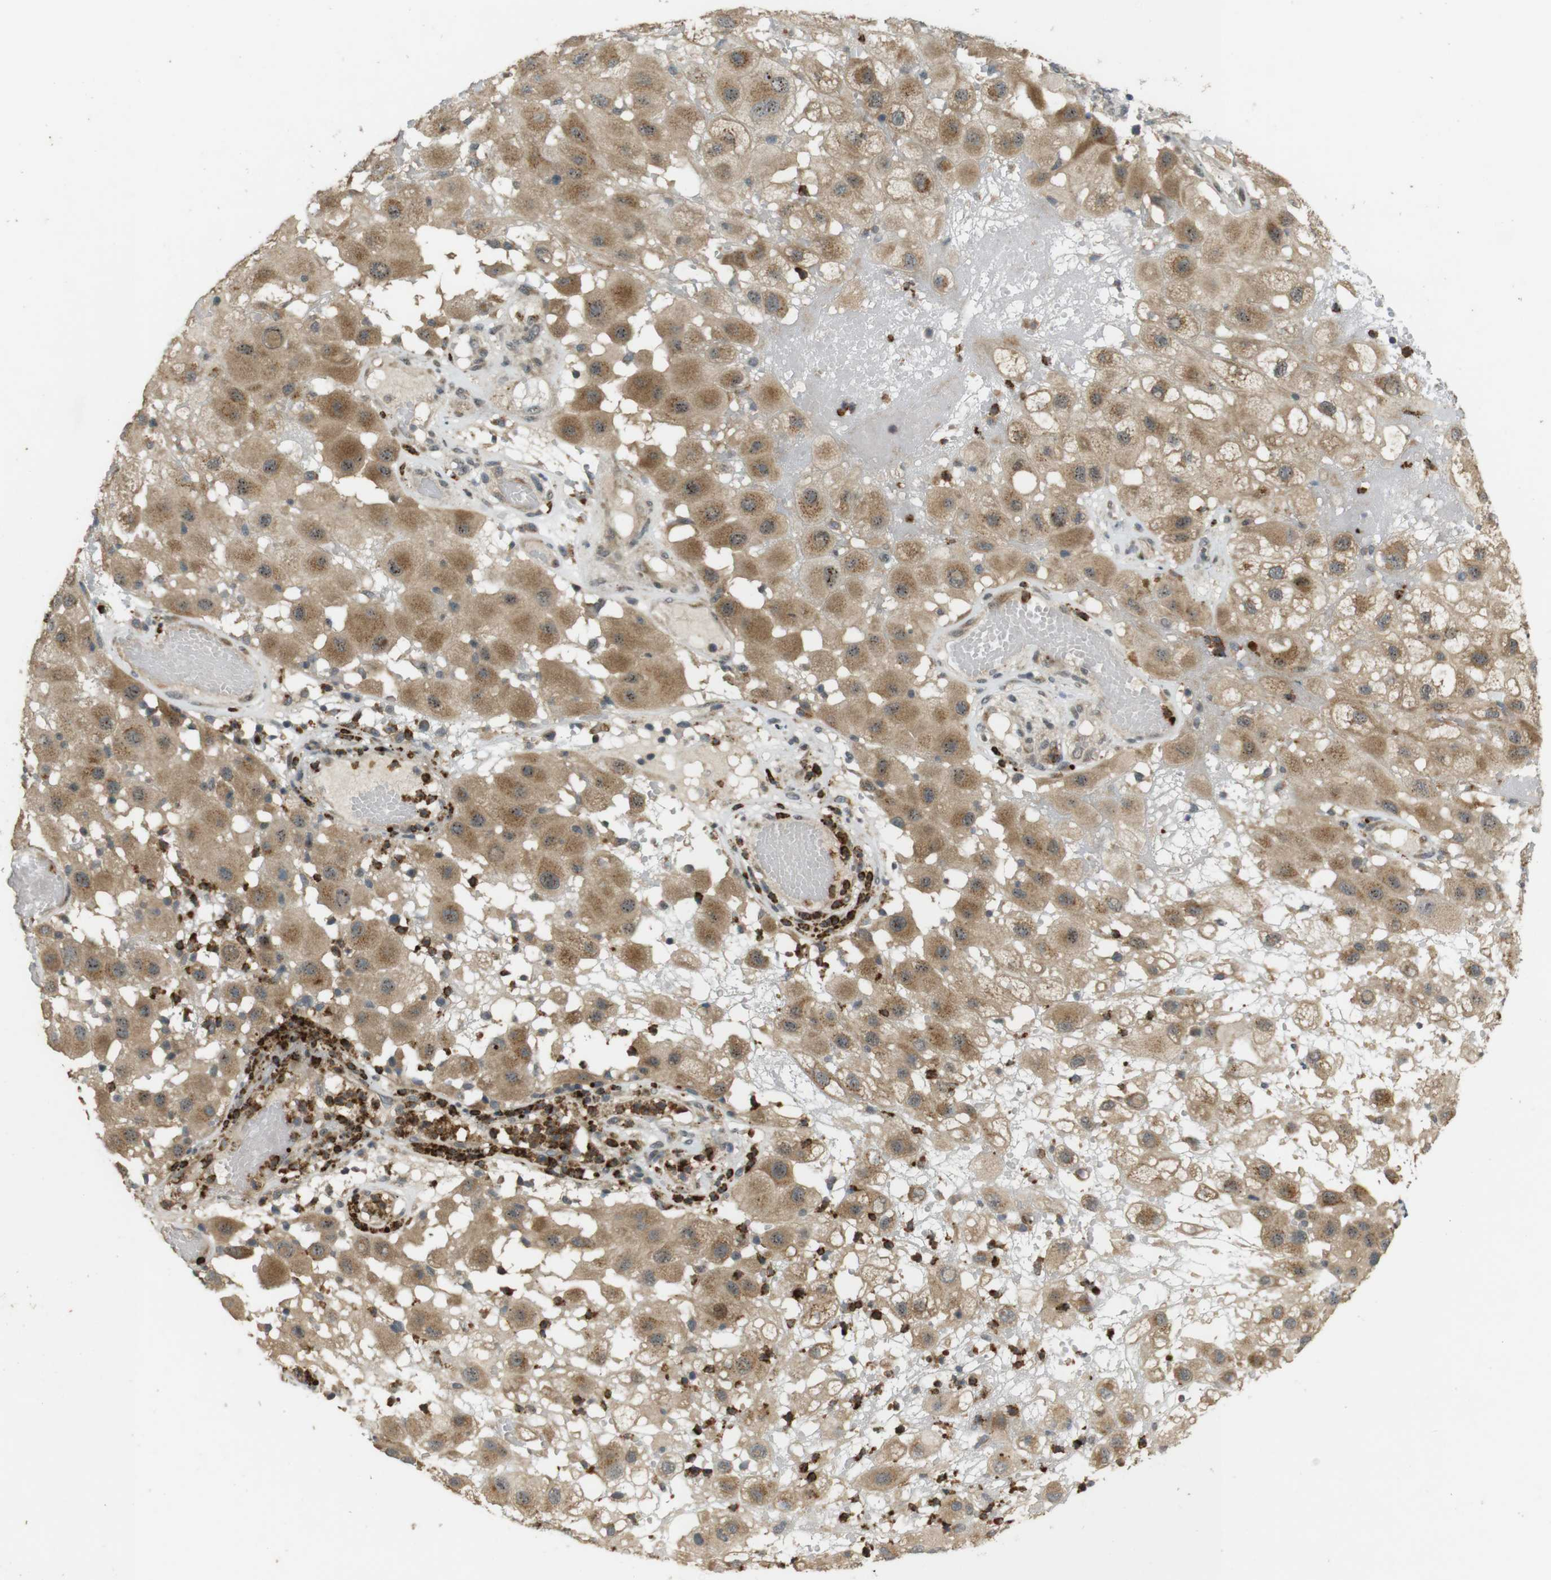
{"staining": {"intensity": "moderate", "quantity": ">75%", "location": "cytoplasmic/membranous,nuclear"}, "tissue": "melanoma", "cell_type": "Tumor cells", "image_type": "cancer", "snomed": [{"axis": "morphology", "description": "Malignant melanoma, NOS"}, {"axis": "topography", "description": "Skin"}], "caption": "Human malignant melanoma stained with a protein marker exhibits moderate staining in tumor cells.", "gene": "TMX3", "patient": {"sex": "female", "age": 81}}